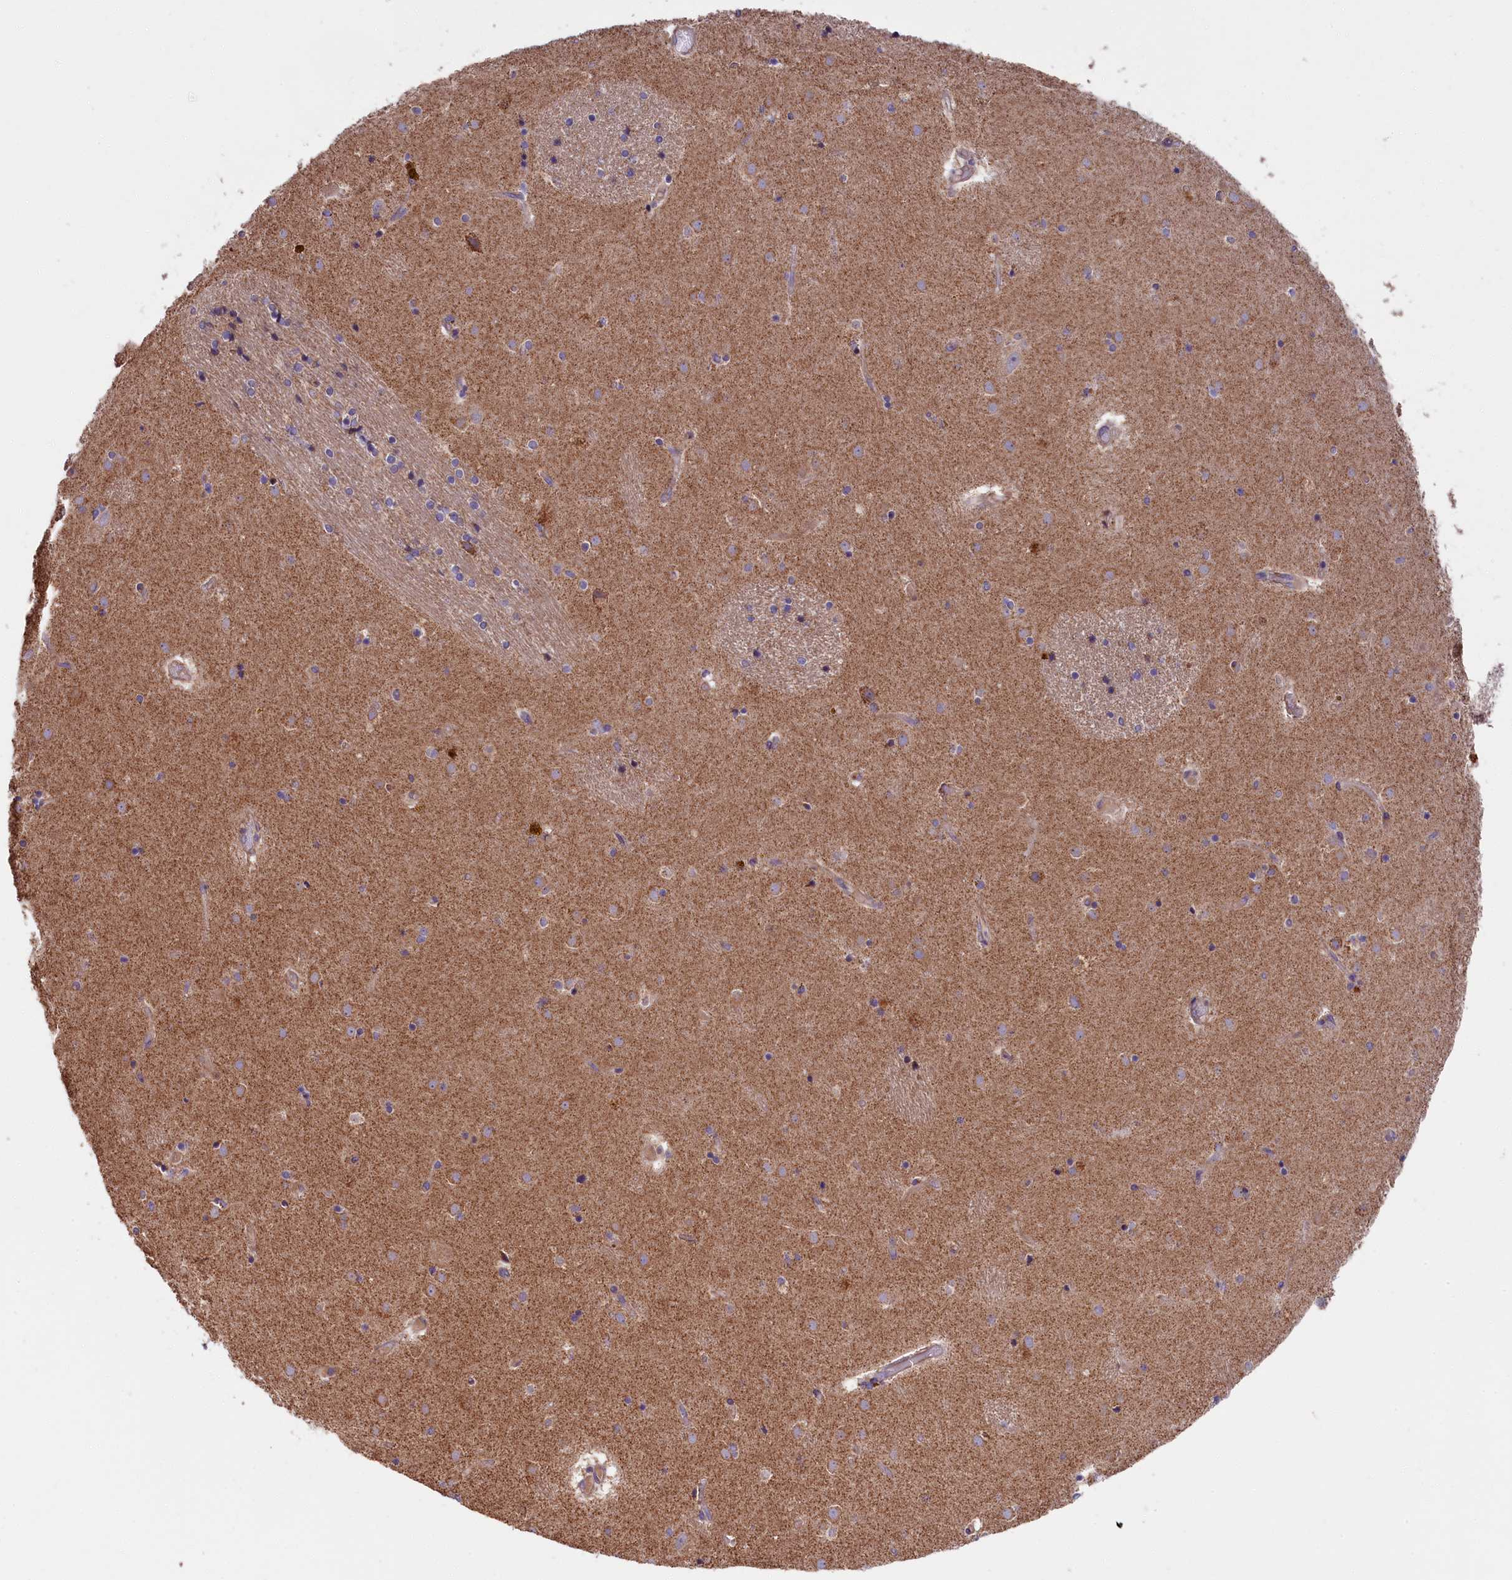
{"staining": {"intensity": "weak", "quantity": "<25%", "location": "cytoplasmic/membranous"}, "tissue": "caudate", "cell_type": "Glial cells", "image_type": "normal", "snomed": [{"axis": "morphology", "description": "Normal tissue, NOS"}, {"axis": "topography", "description": "Lateral ventricle wall"}], "caption": "This is an immunohistochemistry (IHC) image of unremarkable caudate. There is no expression in glial cells.", "gene": "ZSWIM1", "patient": {"sex": "male", "age": 70}}